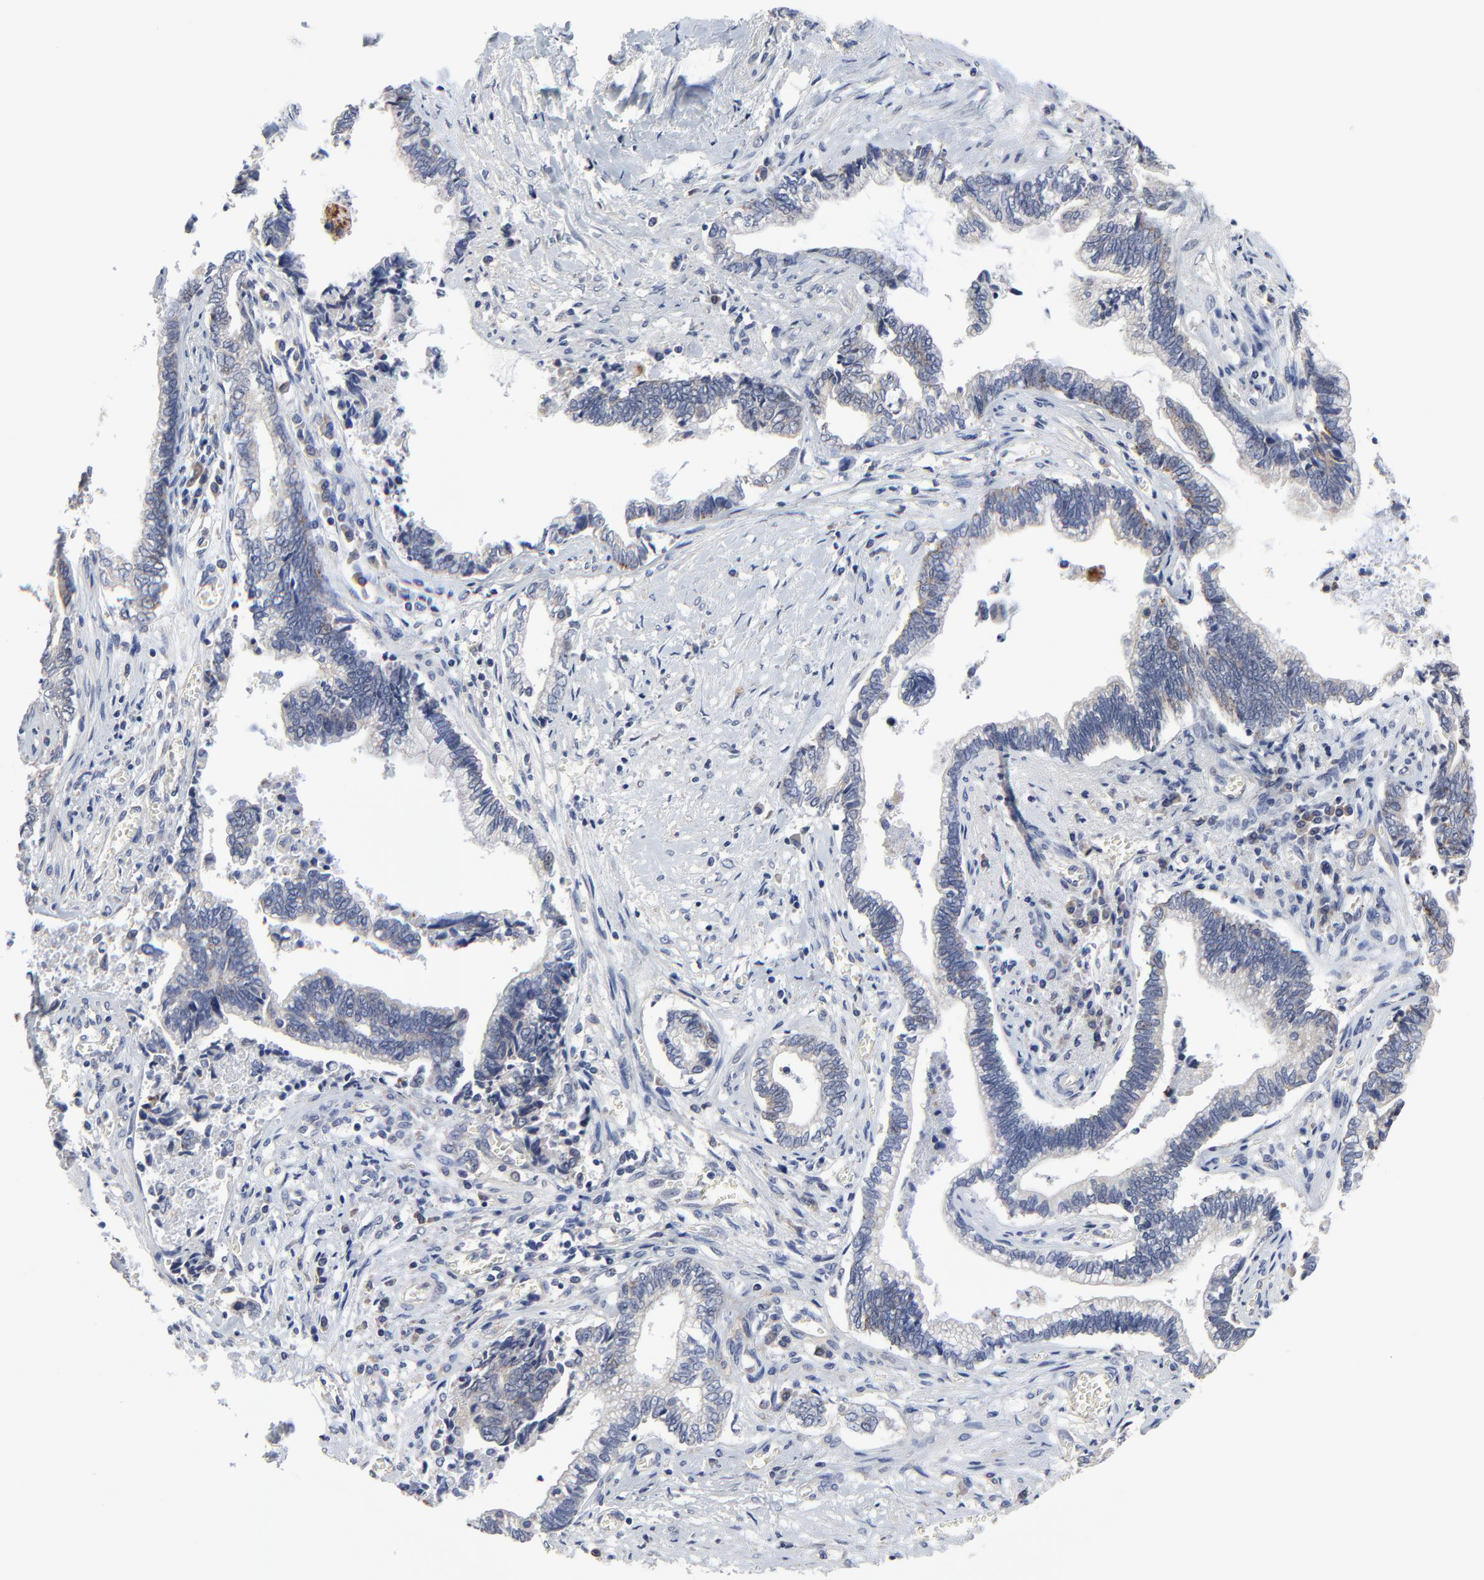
{"staining": {"intensity": "negative", "quantity": "none", "location": "none"}, "tissue": "liver cancer", "cell_type": "Tumor cells", "image_type": "cancer", "snomed": [{"axis": "morphology", "description": "Cholangiocarcinoma"}, {"axis": "topography", "description": "Liver"}], "caption": "Immunohistochemistry (IHC) histopathology image of neoplastic tissue: liver cholangiocarcinoma stained with DAB demonstrates no significant protein staining in tumor cells.", "gene": "DHRSX", "patient": {"sex": "male", "age": 57}}